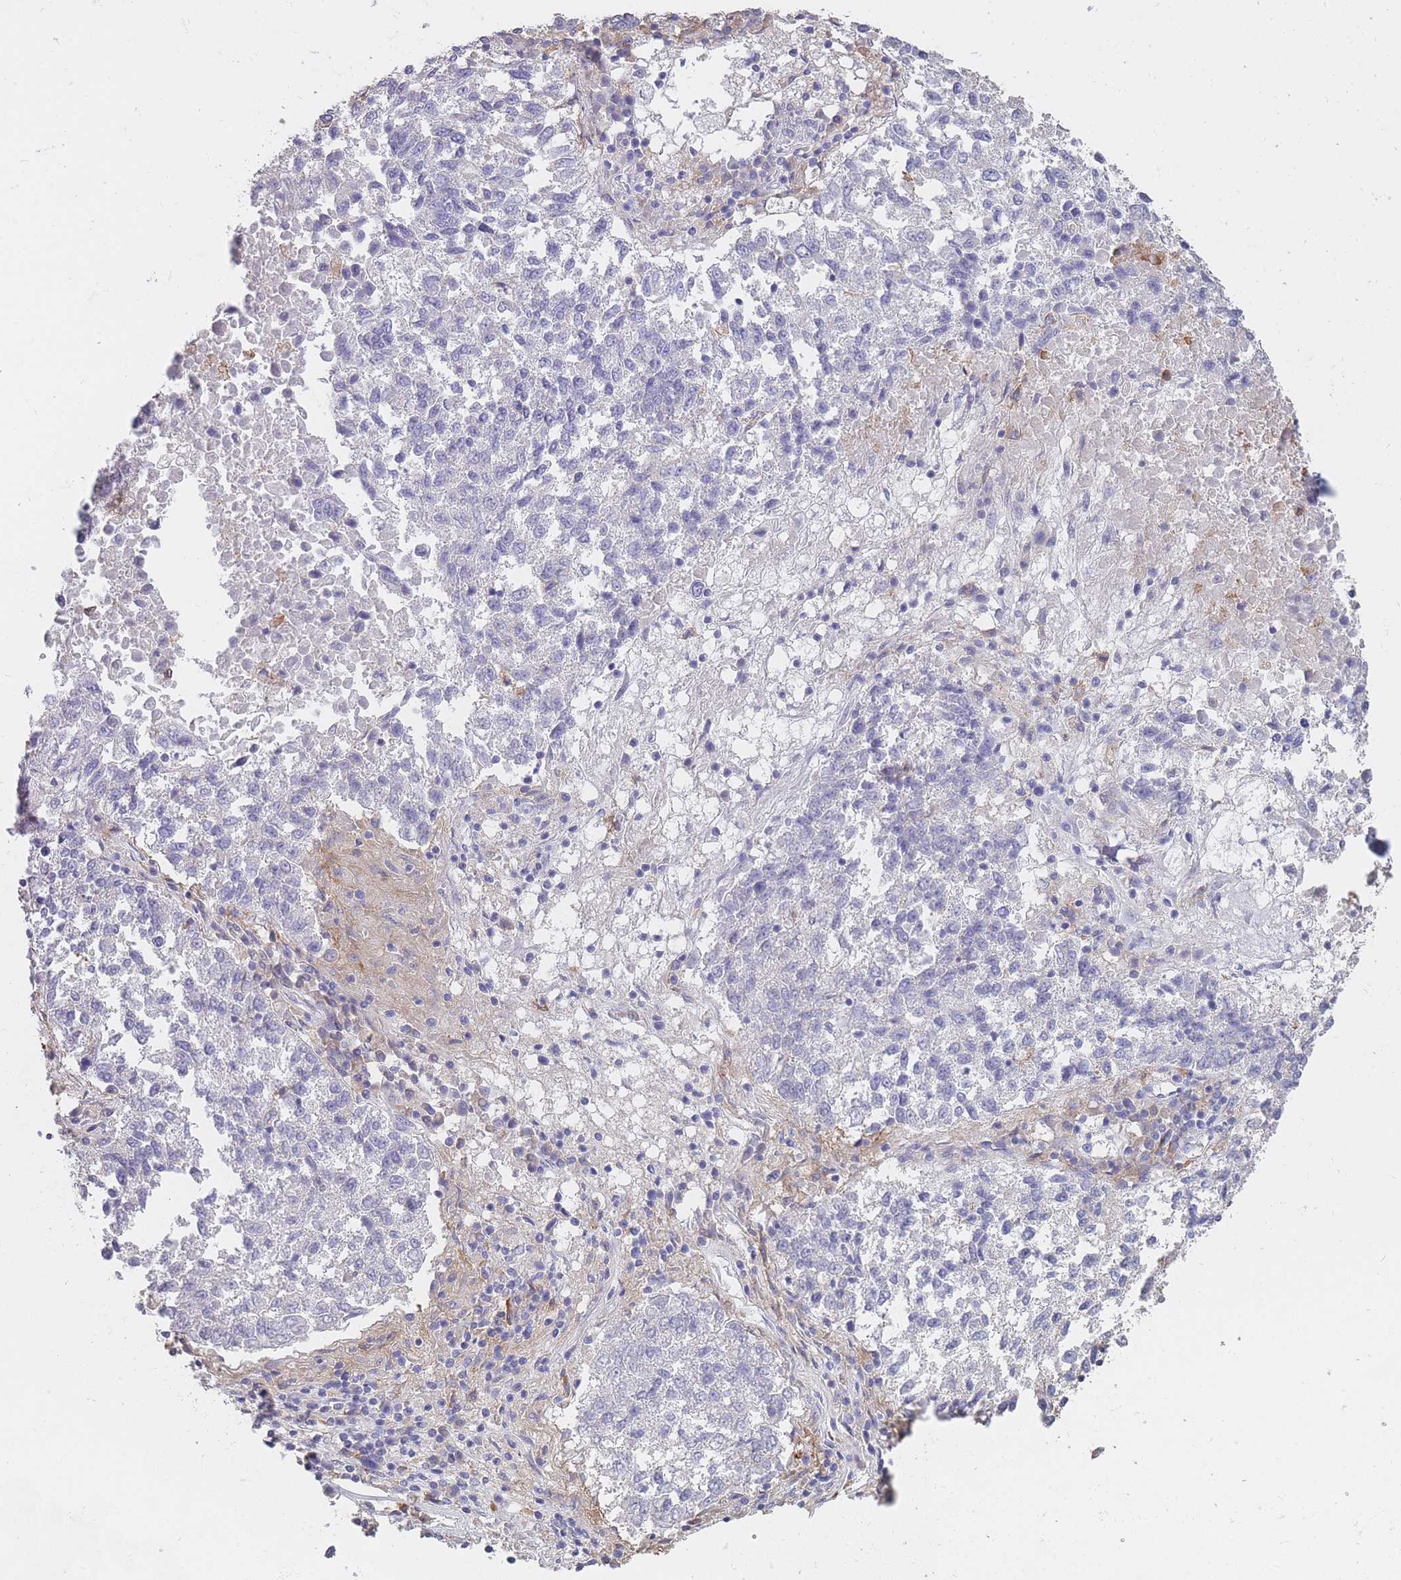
{"staining": {"intensity": "negative", "quantity": "none", "location": "none"}, "tissue": "lung cancer", "cell_type": "Tumor cells", "image_type": "cancer", "snomed": [{"axis": "morphology", "description": "Squamous cell carcinoma, NOS"}, {"axis": "topography", "description": "Lung"}], "caption": "This is an IHC micrograph of human lung cancer (squamous cell carcinoma). There is no expression in tumor cells.", "gene": "CLEC12A", "patient": {"sex": "male", "age": 73}}